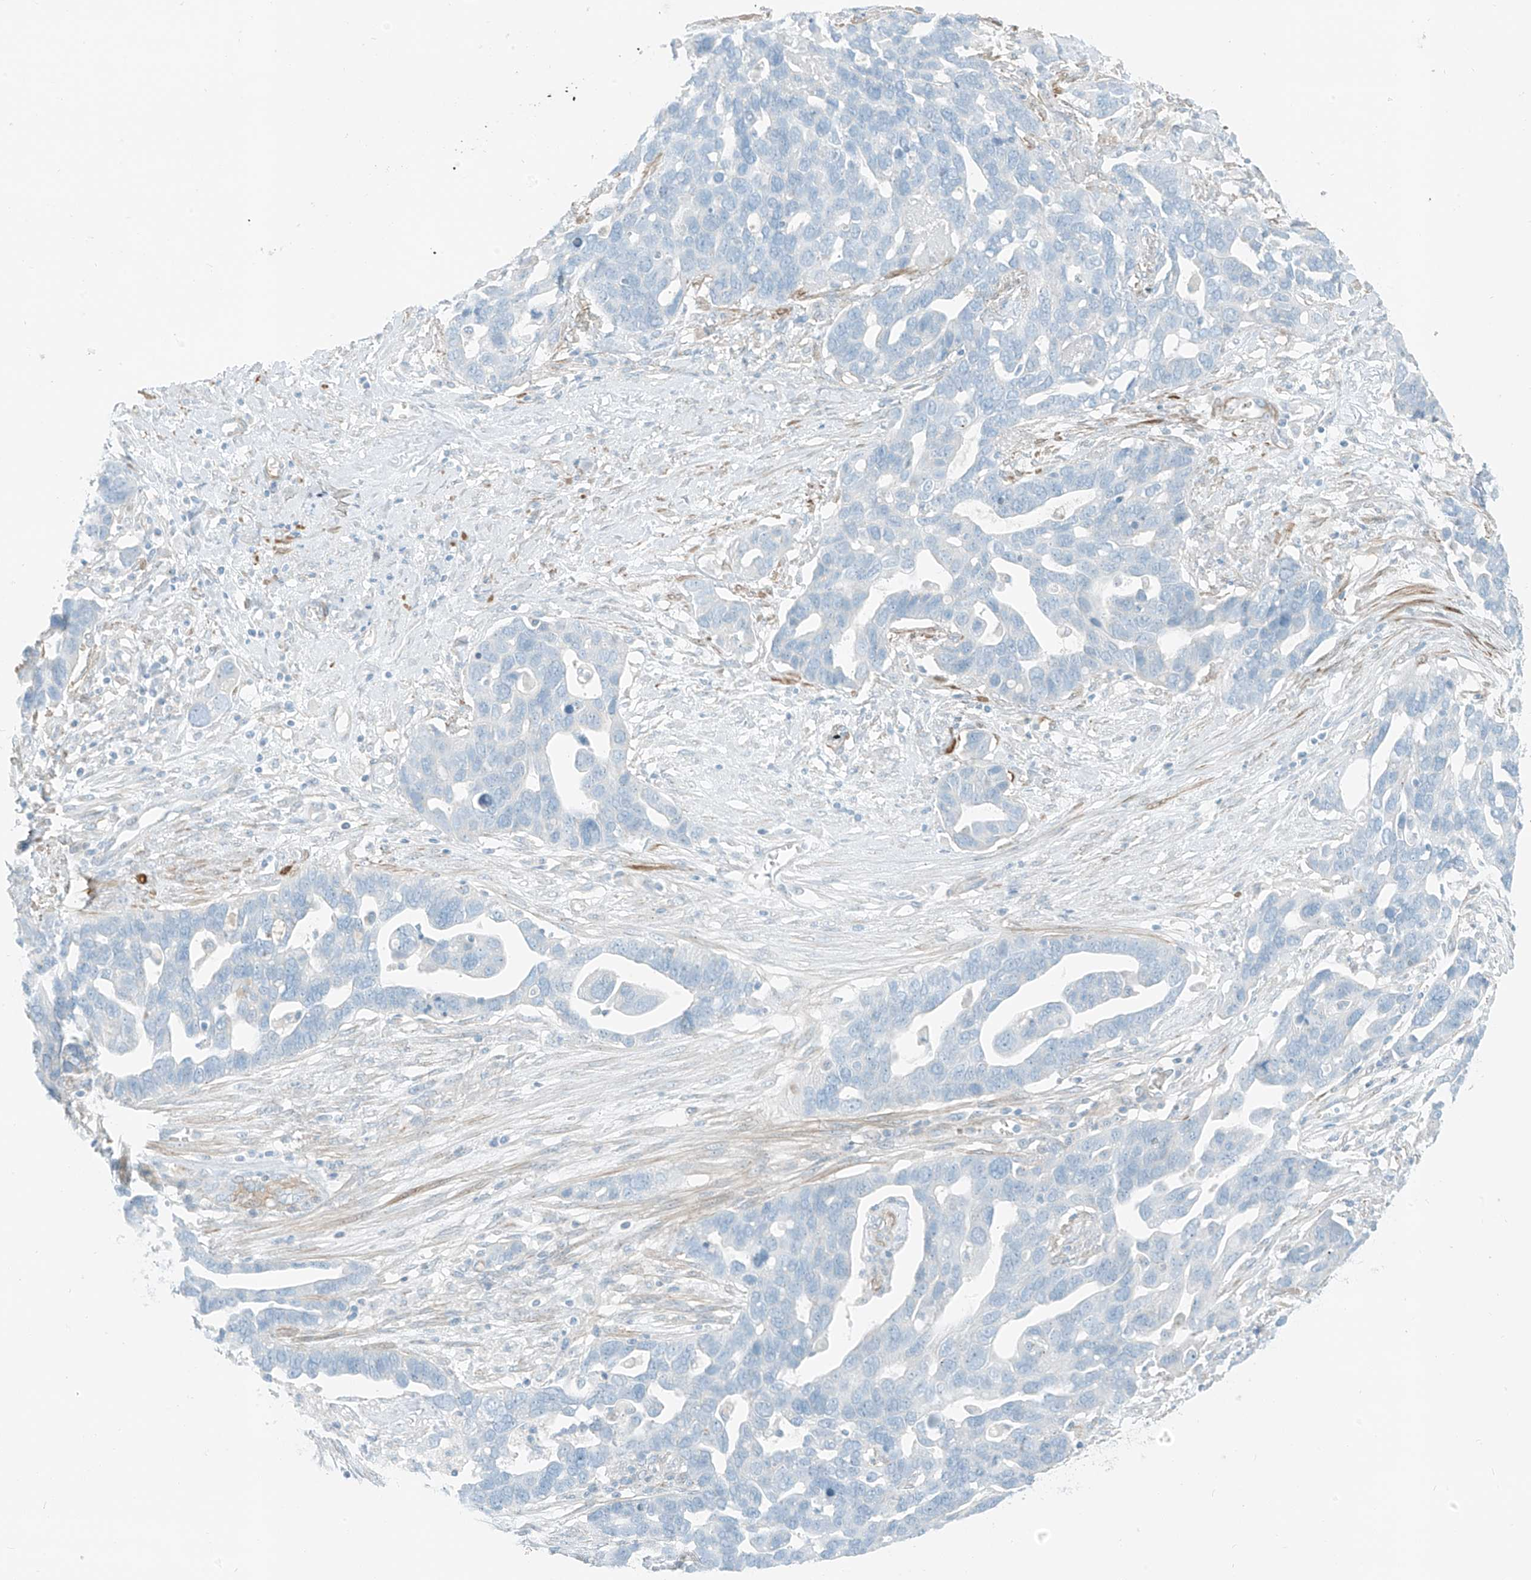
{"staining": {"intensity": "negative", "quantity": "none", "location": "none"}, "tissue": "ovarian cancer", "cell_type": "Tumor cells", "image_type": "cancer", "snomed": [{"axis": "morphology", "description": "Cystadenocarcinoma, serous, NOS"}, {"axis": "topography", "description": "Ovary"}], "caption": "Immunohistochemistry (IHC) micrograph of neoplastic tissue: ovarian serous cystadenocarcinoma stained with DAB exhibits no significant protein staining in tumor cells. (Immunohistochemistry (IHC), brightfield microscopy, high magnification).", "gene": "SMCP", "patient": {"sex": "female", "age": 54}}